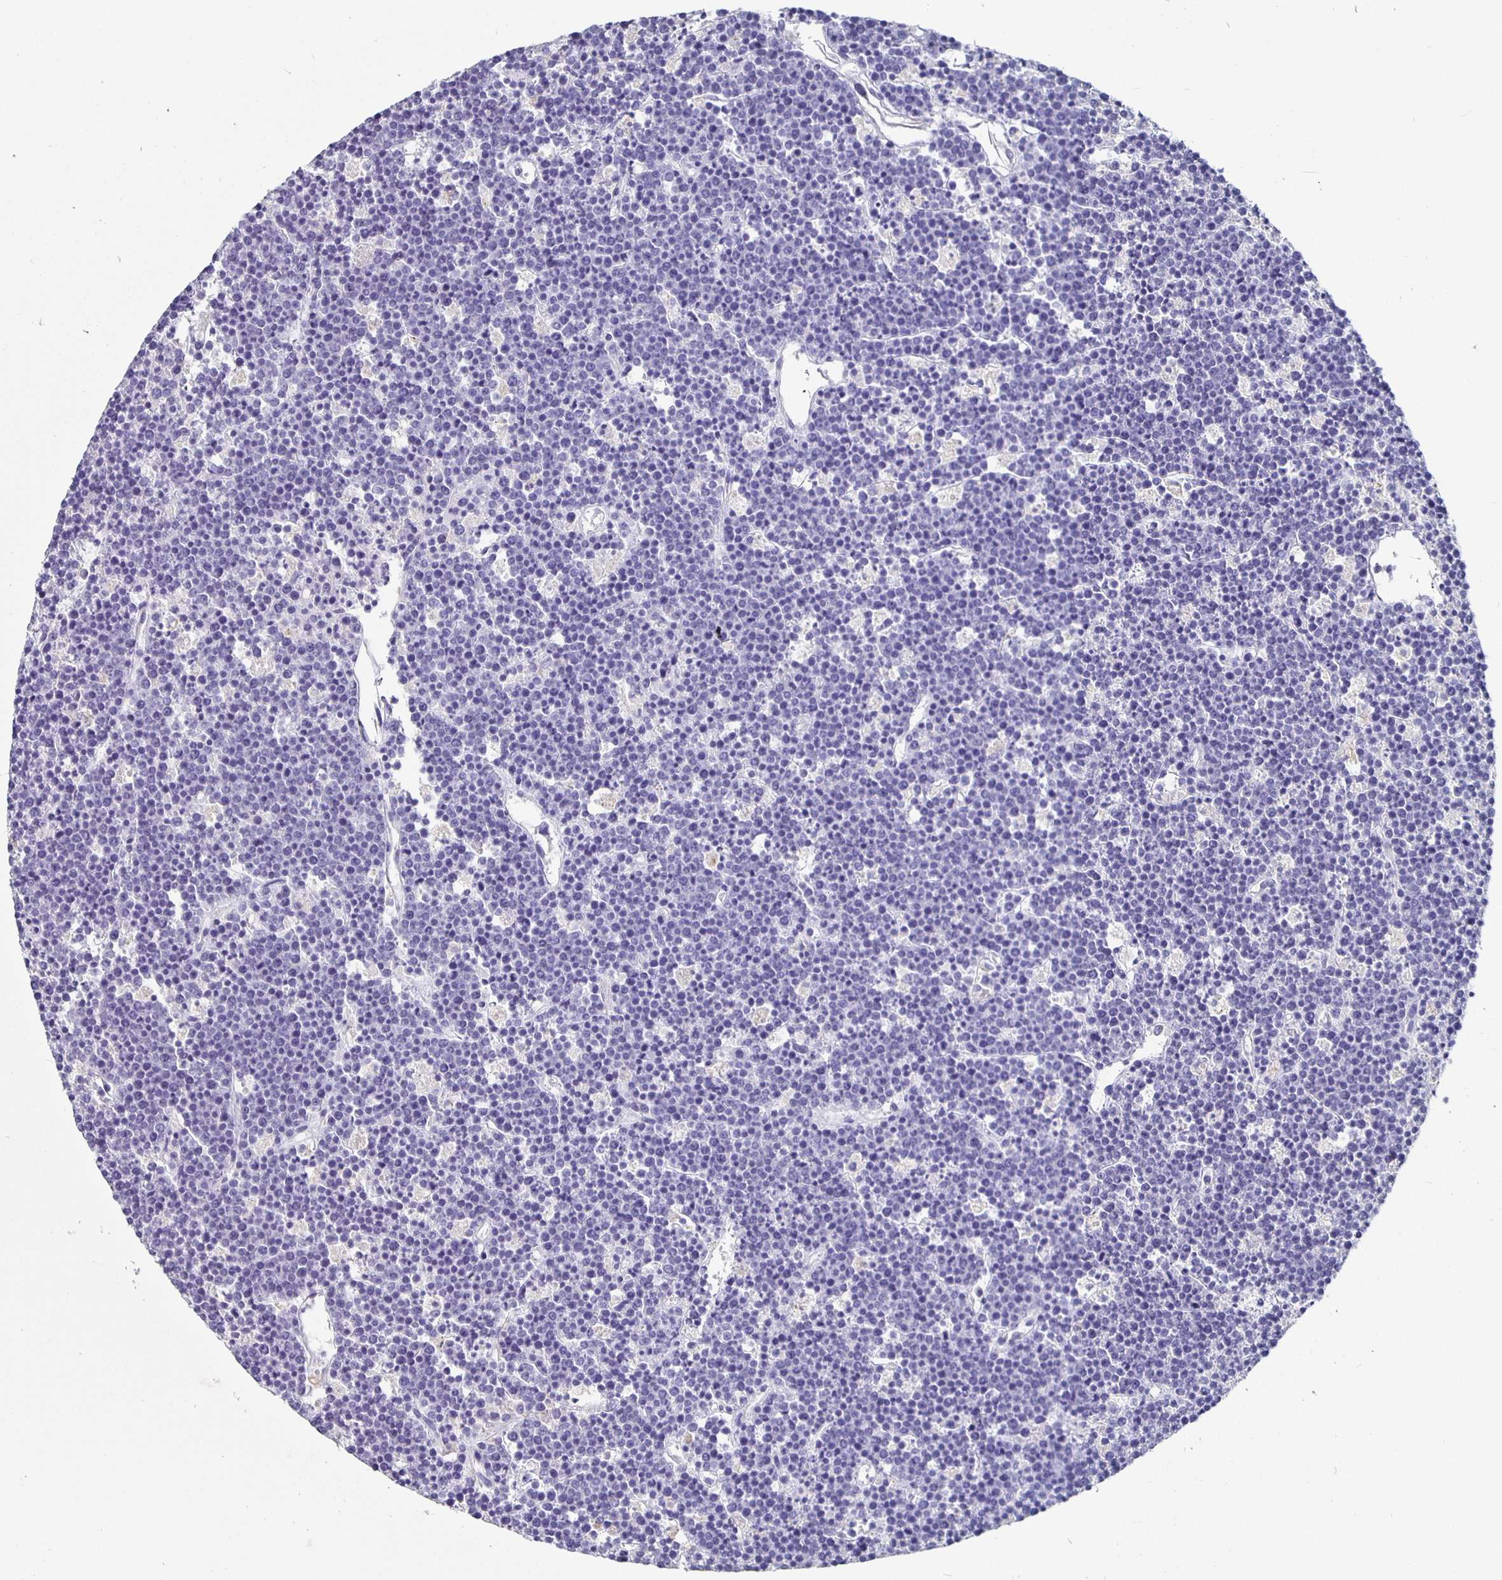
{"staining": {"intensity": "negative", "quantity": "none", "location": "none"}, "tissue": "lymphoma", "cell_type": "Tumor cells", "image_type": "cancer", "snomed": [{"axis": "morphology", "description": "Malignant lymphoma, non-Hodgkin's type, High grade"}, {"axis": "topography", "description": "Ovary"}], "caption": "This is a image of immunohistochemistry (IHC) staining of lymphoma, which shows no staining in tumor cells. (Brightfield microscopy of DAB immunohistochemistry at high magnification).", "gene": "GPX4", "patient": {"sex": "female", "age": 56}}